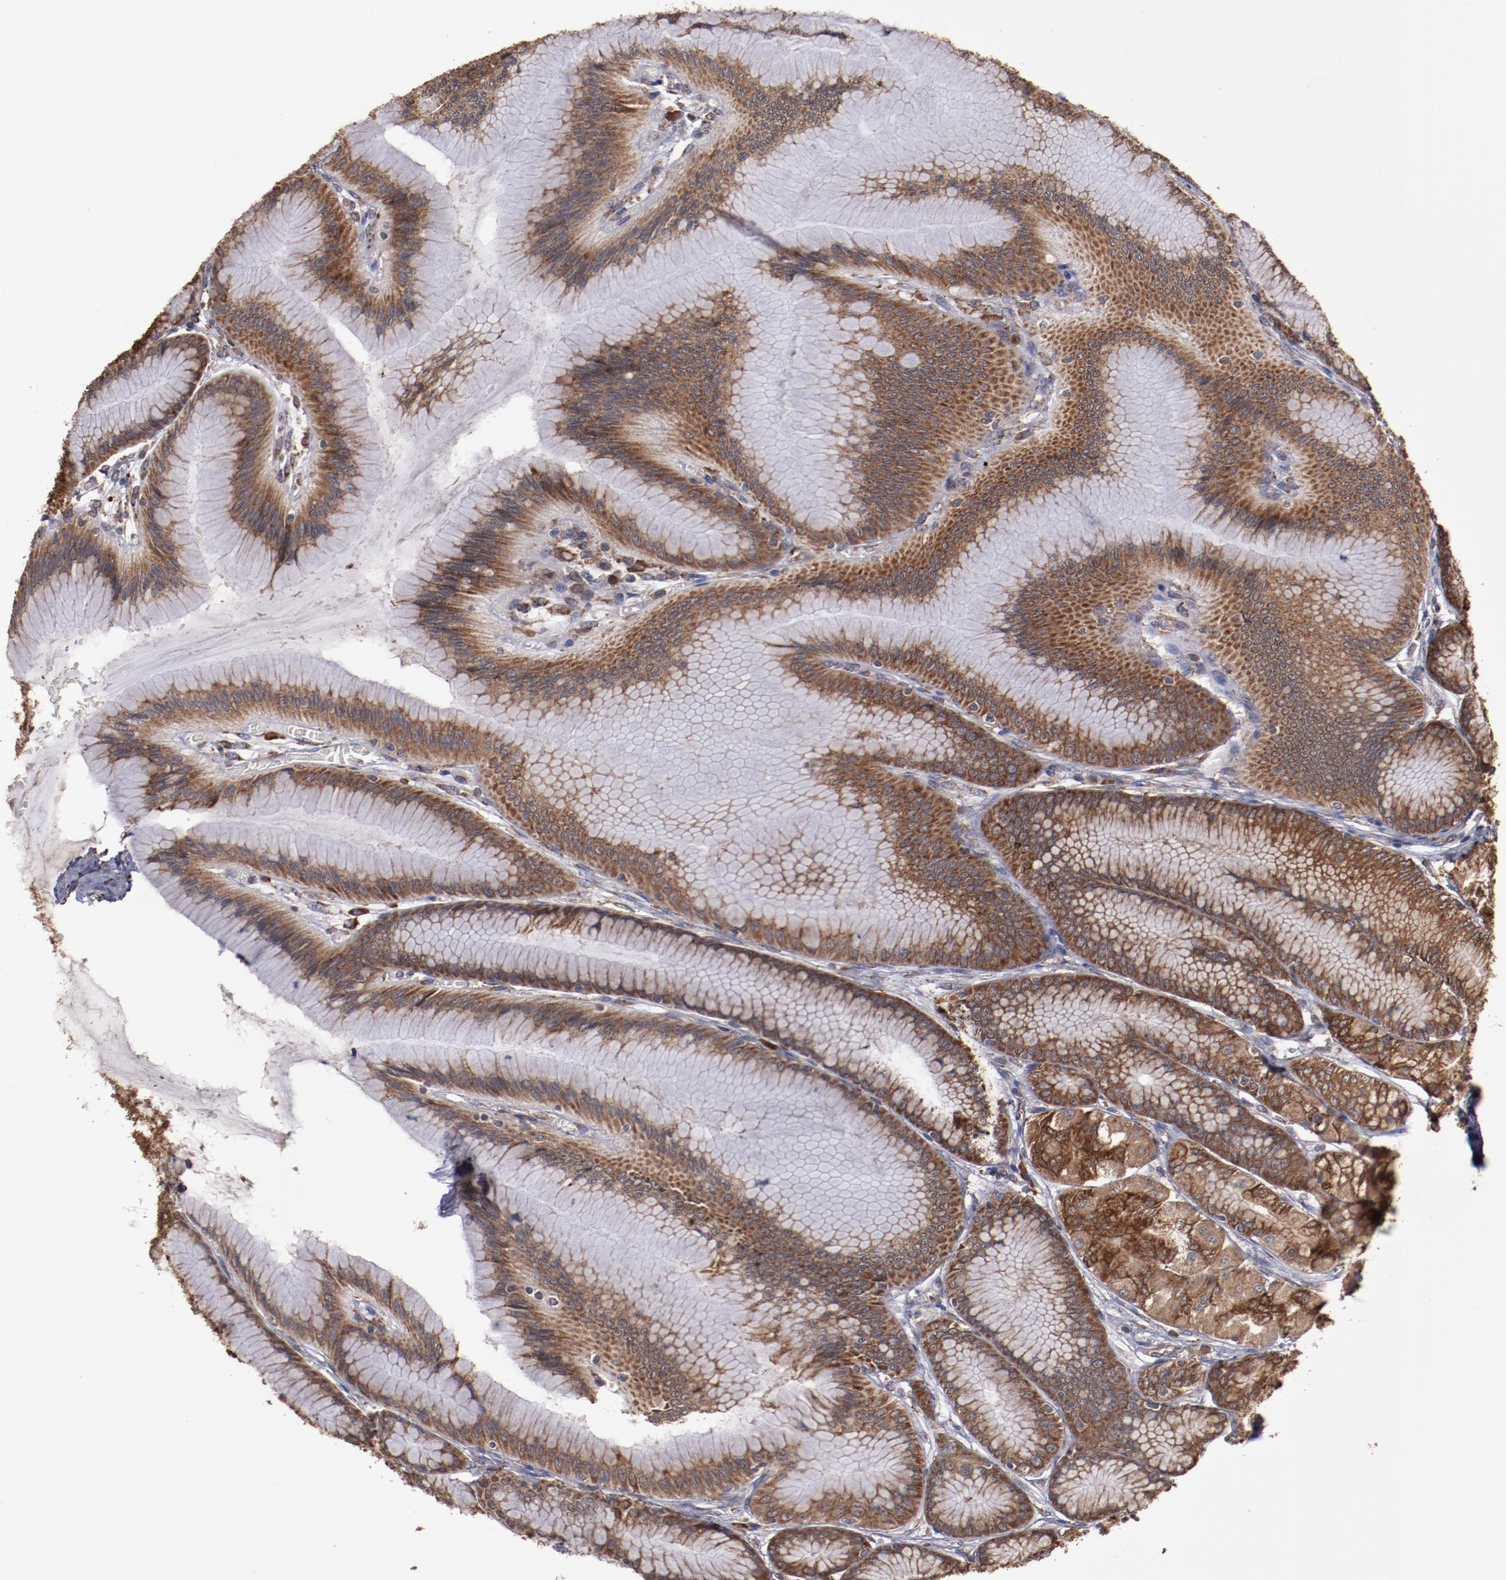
{"staining": {"intensity": "strong", "quantity": ">75%", "location": "cytoplasmic/membranous"}, "tissue": "stomach", "cell_type": "Glandular cells", "image_type": "normal", "snomed": [{"axis": "morphology", "description": "Normal tissue, NOS"}, {"axis": "morphology", "description": "Adenocarcinoma, NOS"}, {"axis": "topography", "description": "Stomach"}, {"axis": "topography", "description": "Stomach, lower"}], "caption": "Immunohistochemistry (DAB (3,3'-diaminobenzidine)) staining of unremarkable human stomach reveals strong cytoplasmic/membranous protein positivity in about >75% of glandular cells.", "gene": "RPS4X", "patient": {"sex": "female", "age": 65}}